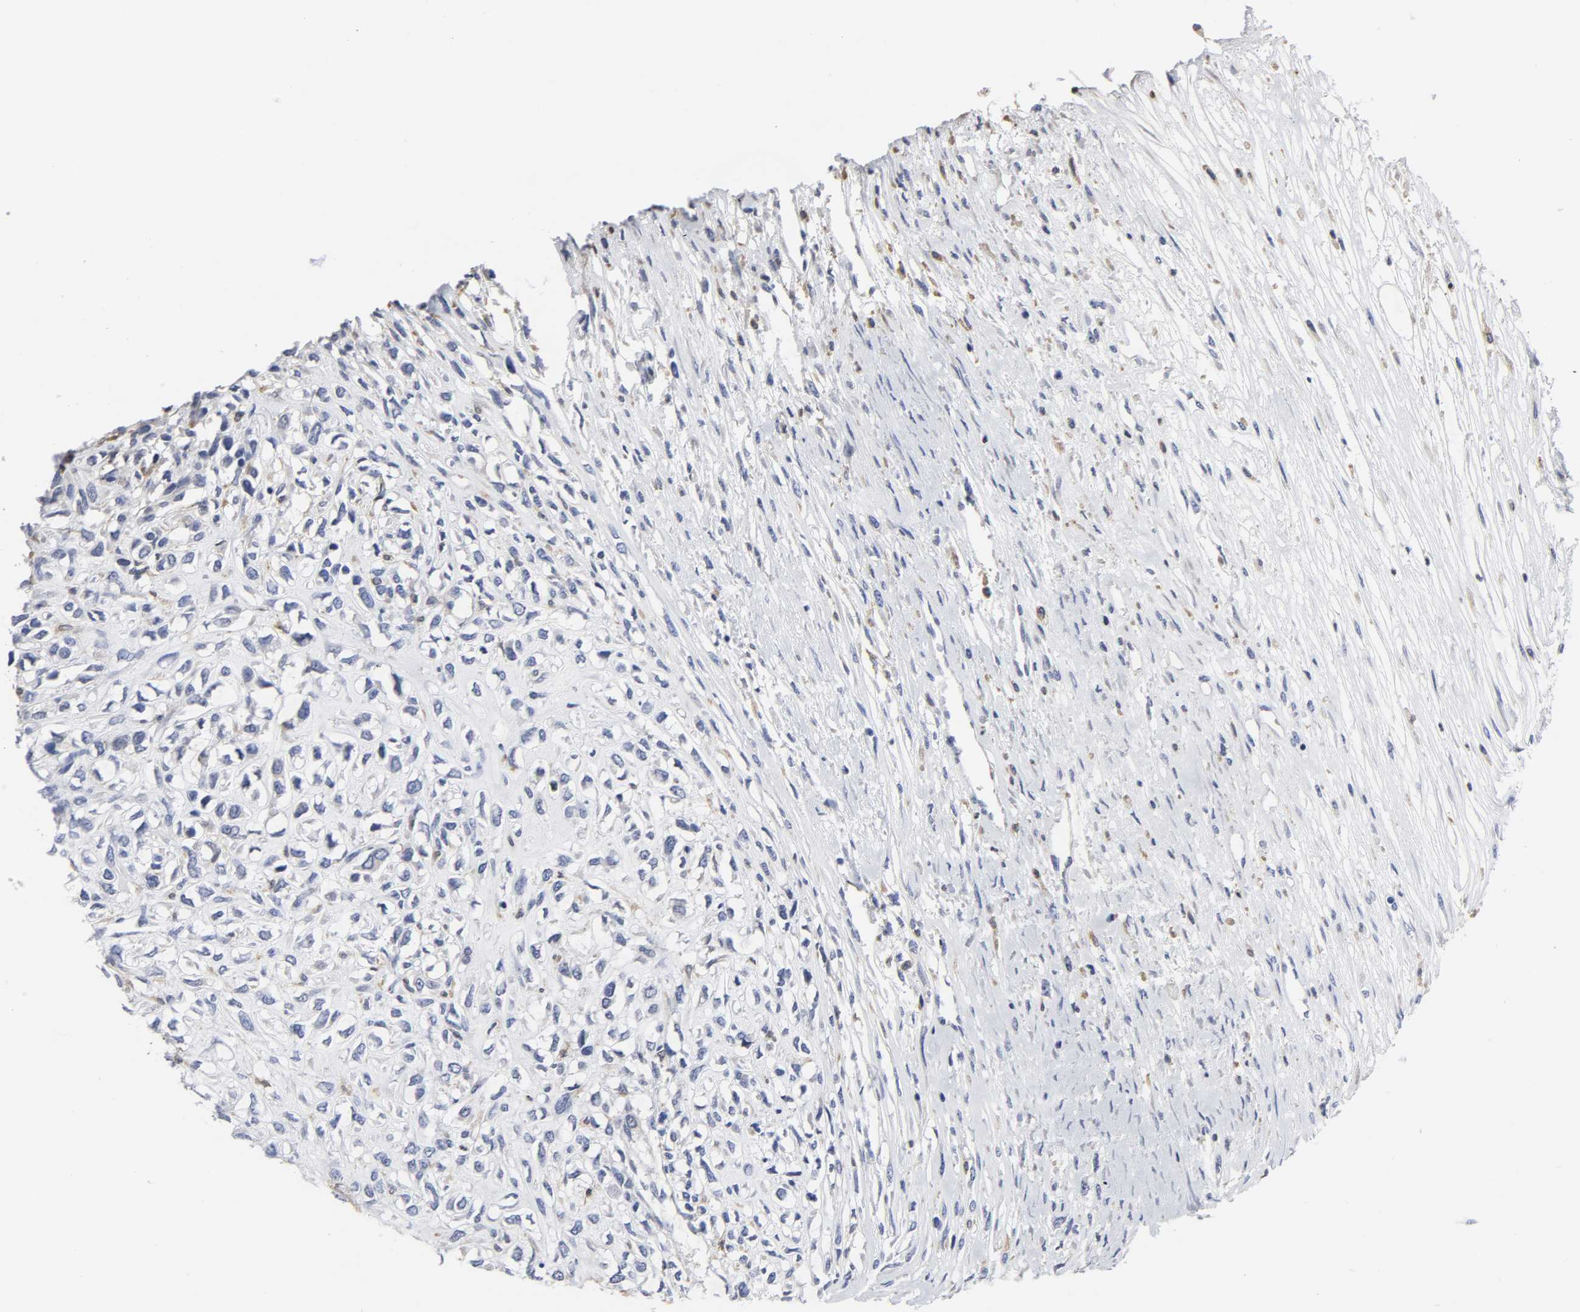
{"staining": {"intensity": "negative", "quantity": "none", "location": "none"}, "tissue": "head and neck cancer", "cell_type": "Tumor cells", "image_type": "cancer", "snomed": [{"axis": "morphology", "description": "Necrosis, NOS"}, {"axis": "morphology", "description": "Neoplasm, malignant, NOS"}, {"axis": "topography", "description": "Salivary gland"}, {"axis": "topography", "description": "Head-Neck"}], "caption": "This photomicrograph is of head and neck cancer (malignant neoplasm) stained with immunohistochemistry to label a protein in brown with the nuclei are counter-stained blue. There is no staining in tumor cells.", "gene": "HCK", "patient": {"sex": "male", "age": 43}}